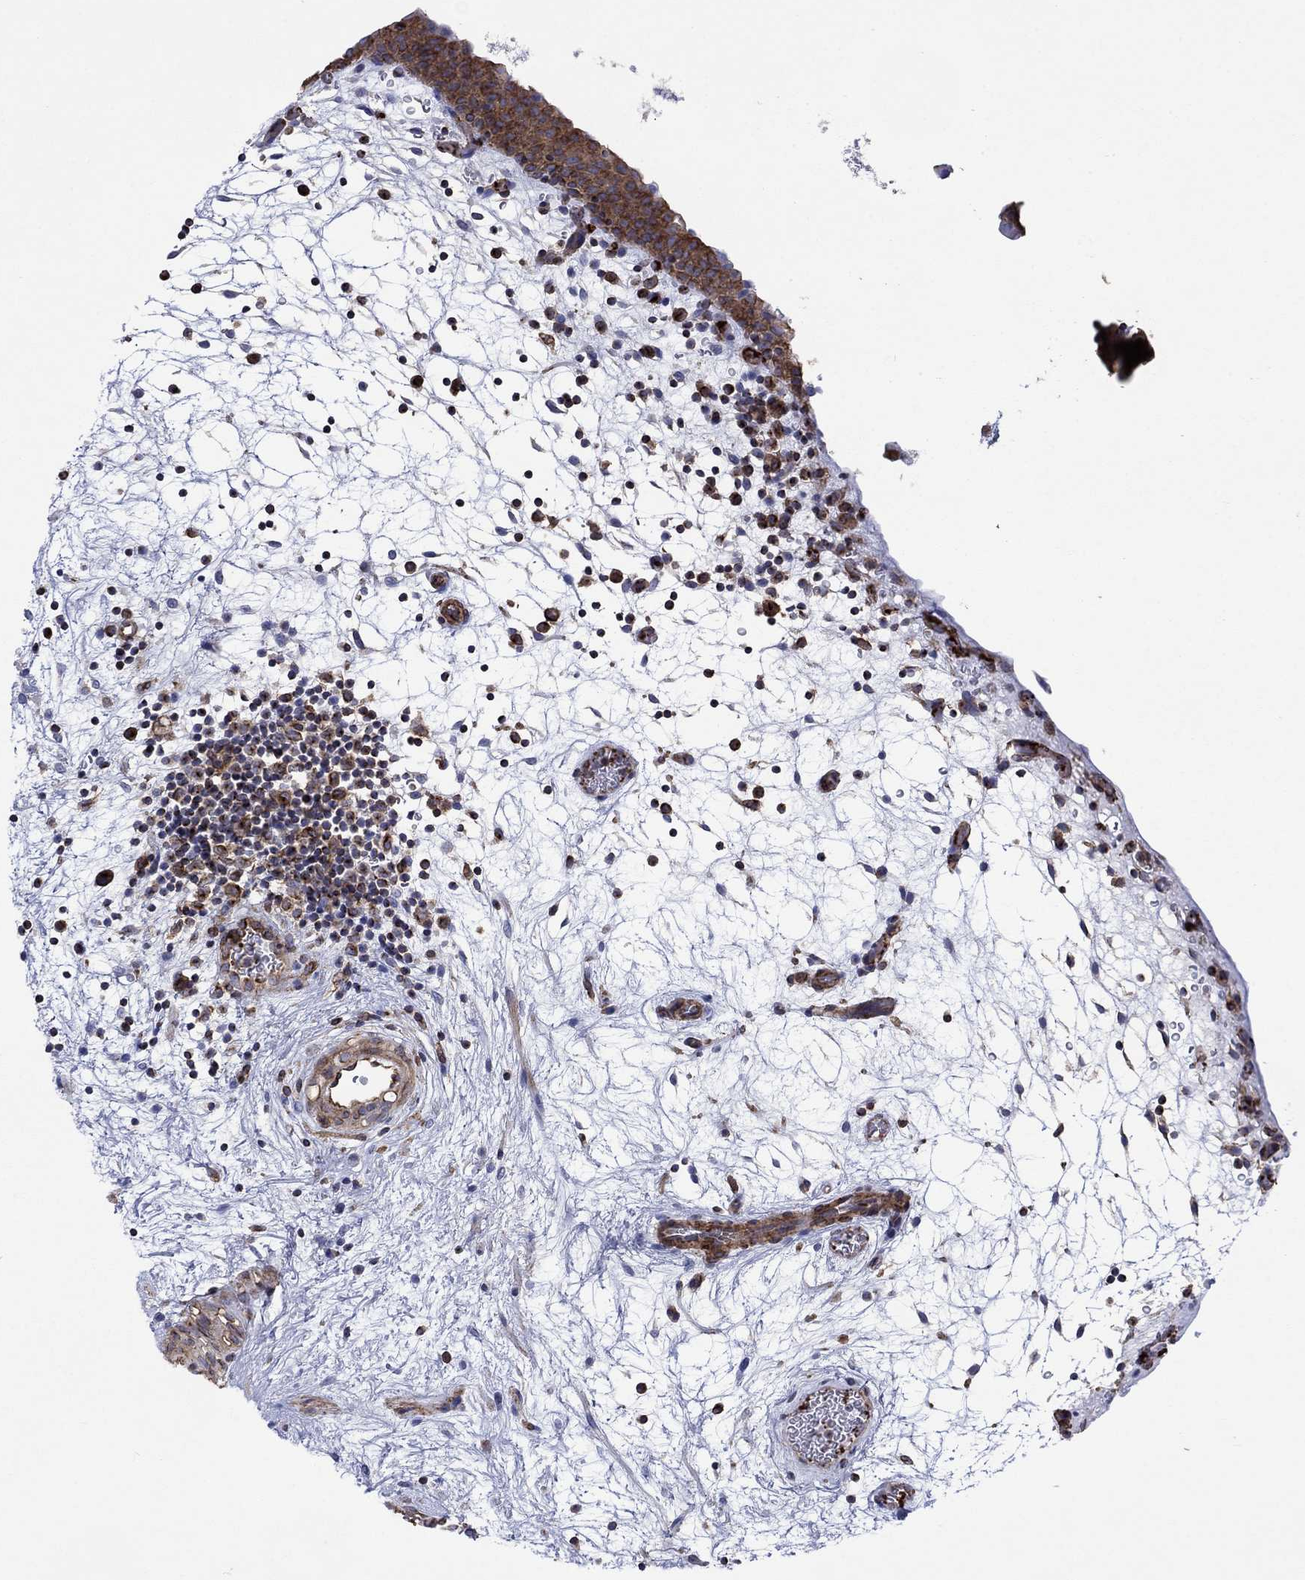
{"staining": {"intensity": "strong", "quantity": "<25%", "location": "cytoplasmic/membranous"}, "tissue": "urinary bladder", "cell_type": "Urothelial cells", "image_type": "normal", "snomed": [{"axis": "morphology", "description": "Normal tissue, NOS"}, {"axis": "topography", "description": "Urinary bladder"}], "caption": "DAB (3,3'-diaminobenzidine) immunohistochemical staining of normal human urinary bladder exhibits strong cytoplasmic/membranous protein staining in approximately <25% of urothelial cells.", "gene": "TPRN", "patient": {"sex": "male", "age": 37}}